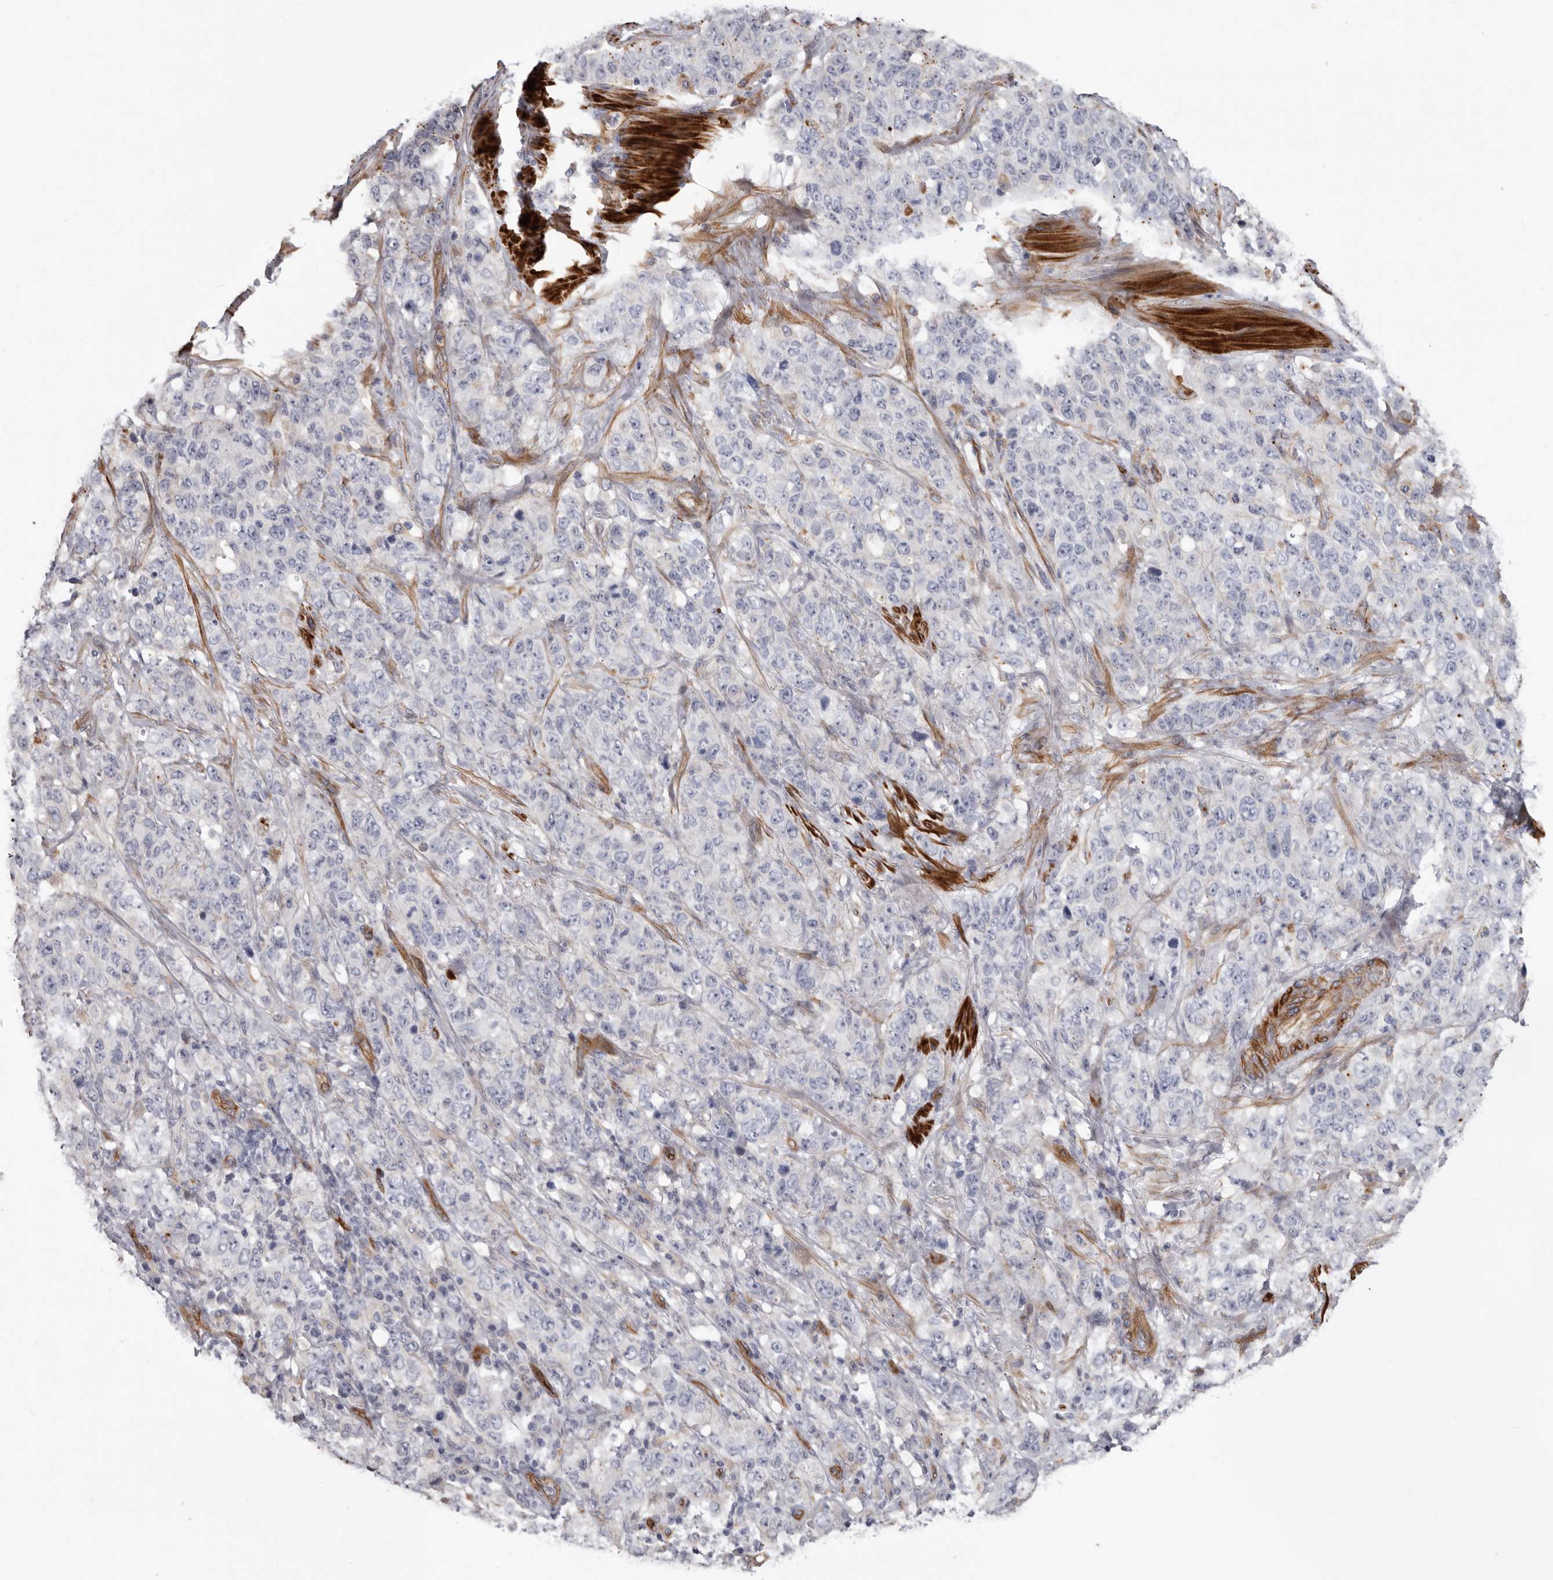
{"staining": {"intensity": "negative", "quantity": "none", "location": "none"}, "tissue": "stomach cancer", "cell_type": "Tumor cells", "image_type": "cancer", "snomed": [{"axis": "morphology", "description": "Adenocarcinoma, NOS"}, {"axis": "topography", "description": "Stomach"}], "caption": "Human stomach adenocarcinoma stained for a protein using IHC displays no positivity in tumor cells.", "gene": "ADGRL4", "patient": {"sex": "male", "age": 48}}